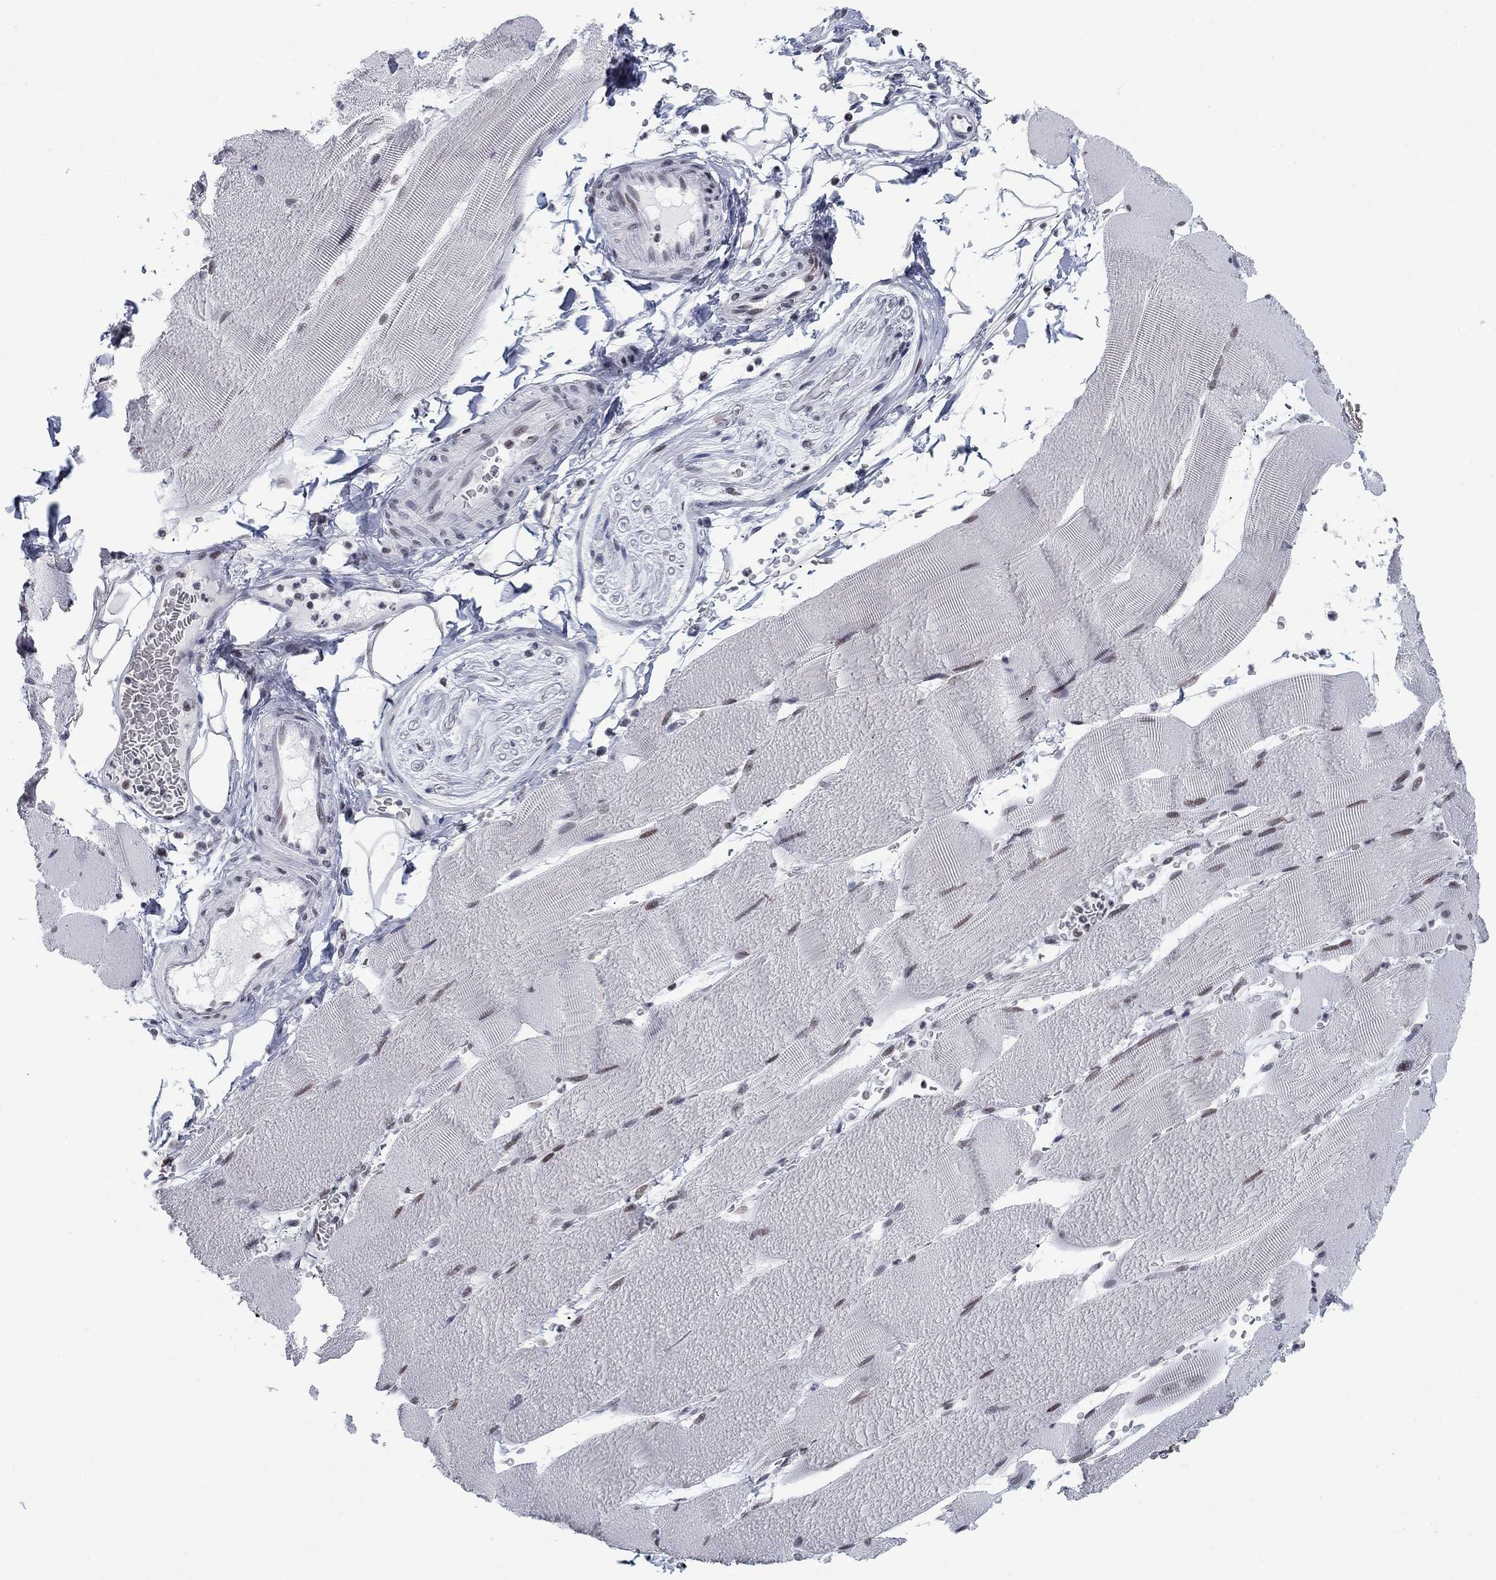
{"staining": {"intensity": "moderate", "quantity": "25%-75%", "location": "nuclear"}, "tissue": "skeletal muscle", "cell_type": "Myocytes", "image_type": "normal", "snomed": [{"axis": "morphology", "description": "Normal tissue, NOS"}, {"axis": "topography", "description": "Skeletal muscle"}], "caption": "IHC staining of unremarkable skeletal muscle, which exhibits medium levels of moderate nuclear positivity in approximately 25%-75% of myocytes indicating moderate nuclear protein staining. The staining was performed using DAB (3,3'-diaminobenzidine) (brown) for protein detection and nuclei were counterstained in hematoxylin (blue).", "gene": "NPAS3", "patient": {"sex": "male", "age": 56}}